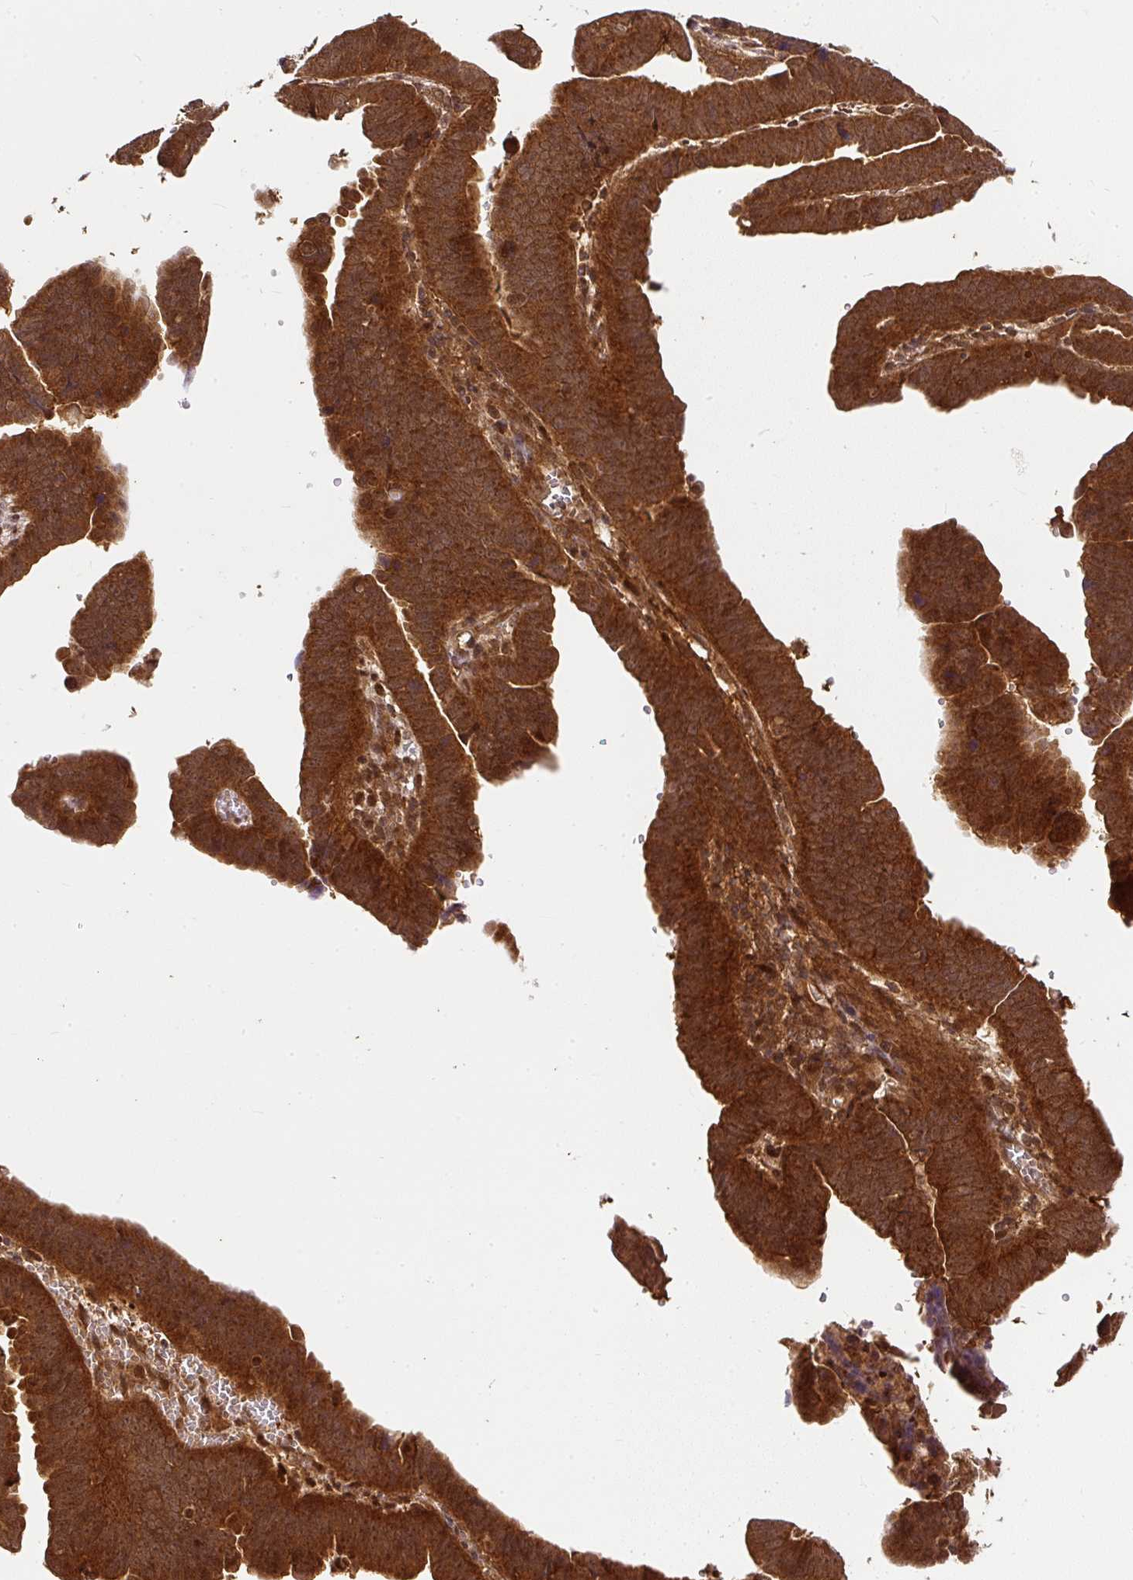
{"staining": {"intensity": "strong", "quantity": ">75%", "location": "cytoplasmic/membranous,nuclear"}, "tissue": "endometrial cancer", "cell_type": "Tumor cells", "image_type": "cancer", "snomed": [{"axis": "morphology", "description": "Adenocarcinoma, NOS"}, {"axis": "topography", "description": "Endometrium"}], "caption": "There is high levels of strong cytoplasmic/membranous and nuclear staining in tumor cells of endometrial cancer, as demonstrated by immunohistochemical staining (brown color).", "gene": "PSMD1", "patient": {"sex": "female", "age": 75}}